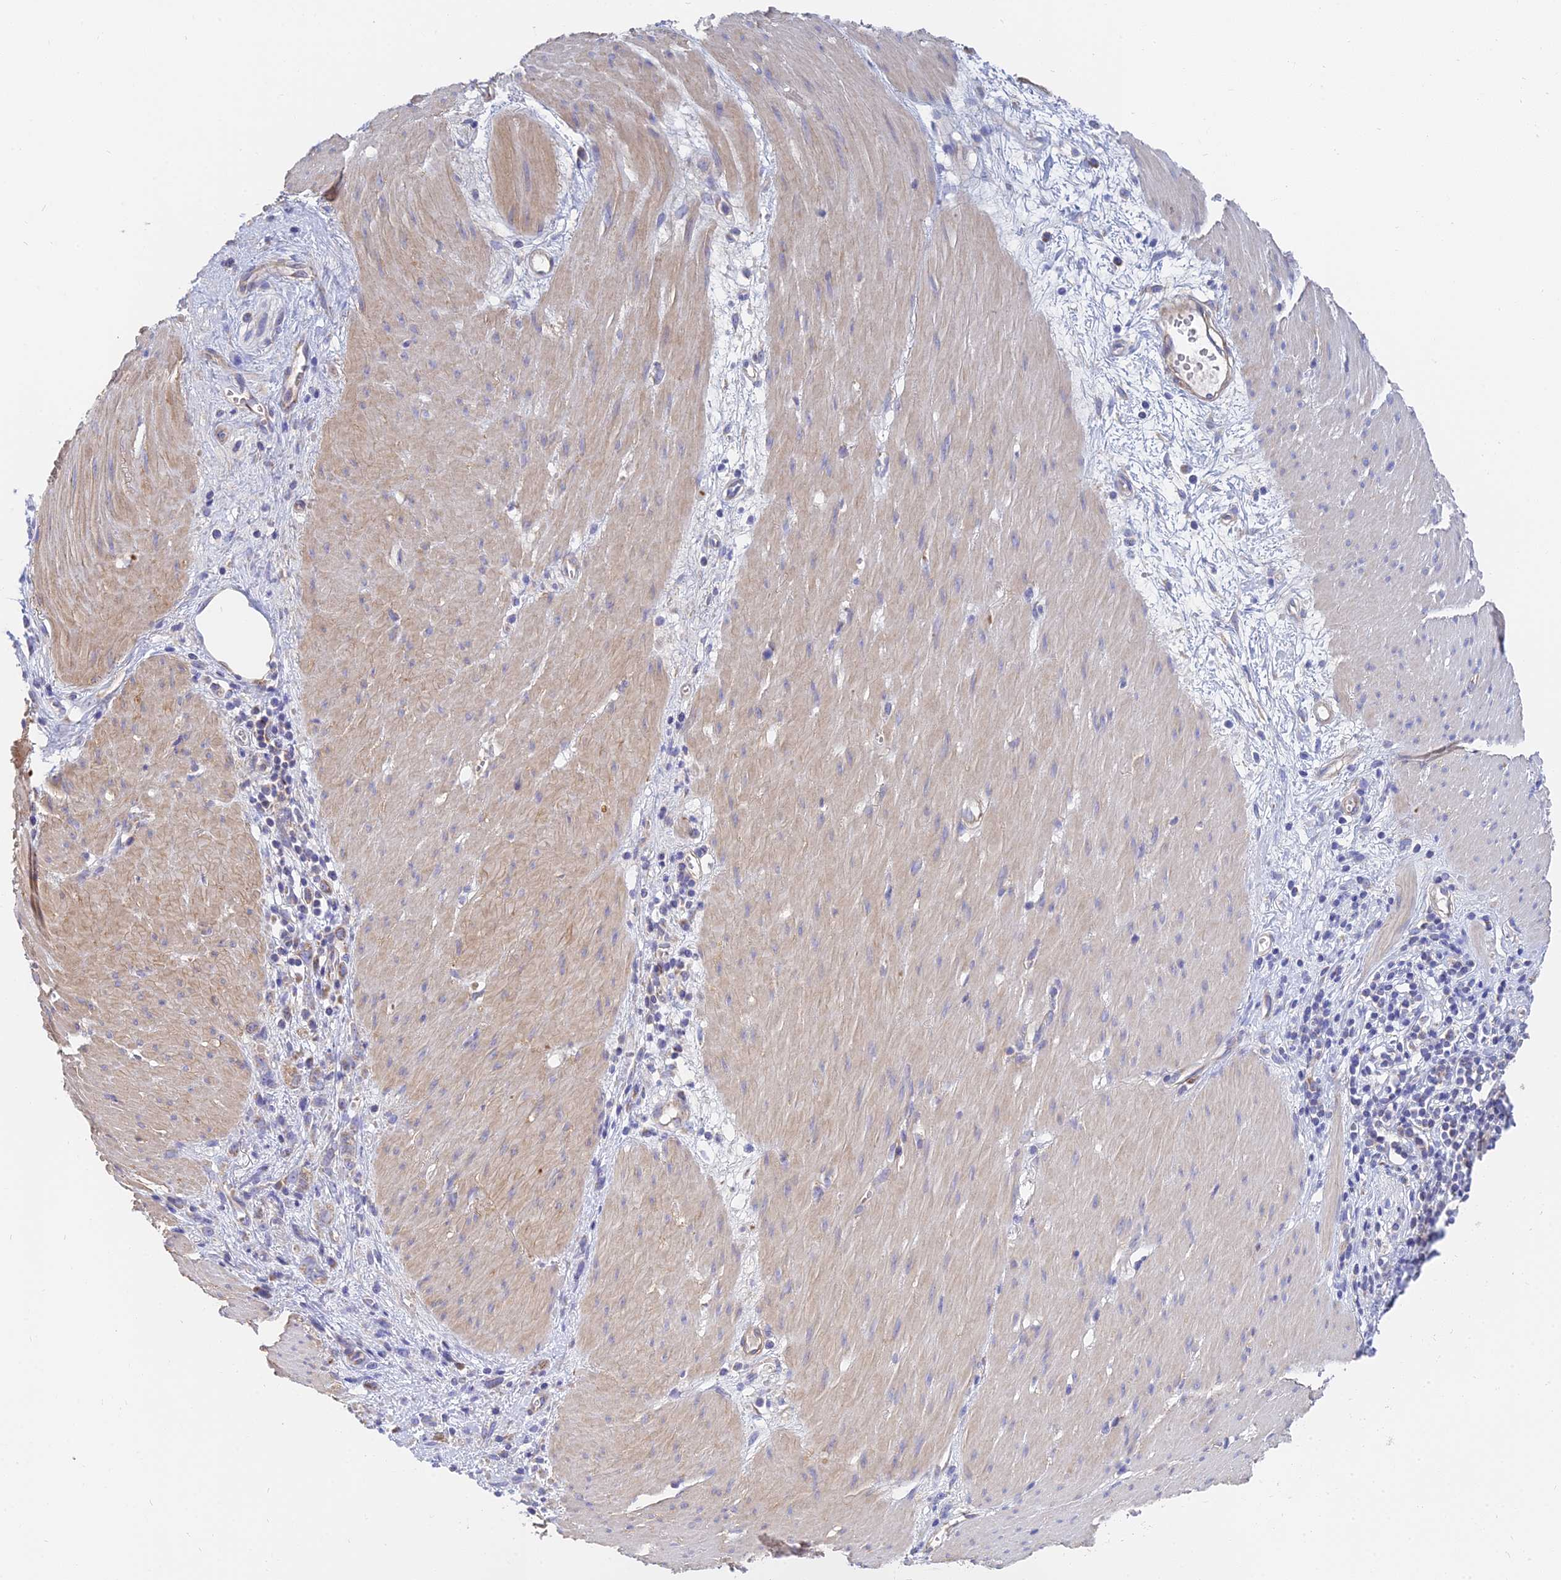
{"staining": {"intensity": "weak", "quantity": ">75%", "location": "cytoplasmic/membranous"}, "tissue": "stomach cancer", "cell_type": "Tumor cells", "image_type": "cancer", "snomed": [{"axis": "morphology", "description": "Adenocarcinoma, NOS"}, {"axis": "topography", "description": "Stomach"}], "caption": "This is an image of immunohistochemistry staining of stomach cancer (adenocarcinoma), which shows weak staining in the cytoplasmic/membranous of tumor cells.", "gene": "MRPL15", "patient": {"sex": "female", "age": 76}}